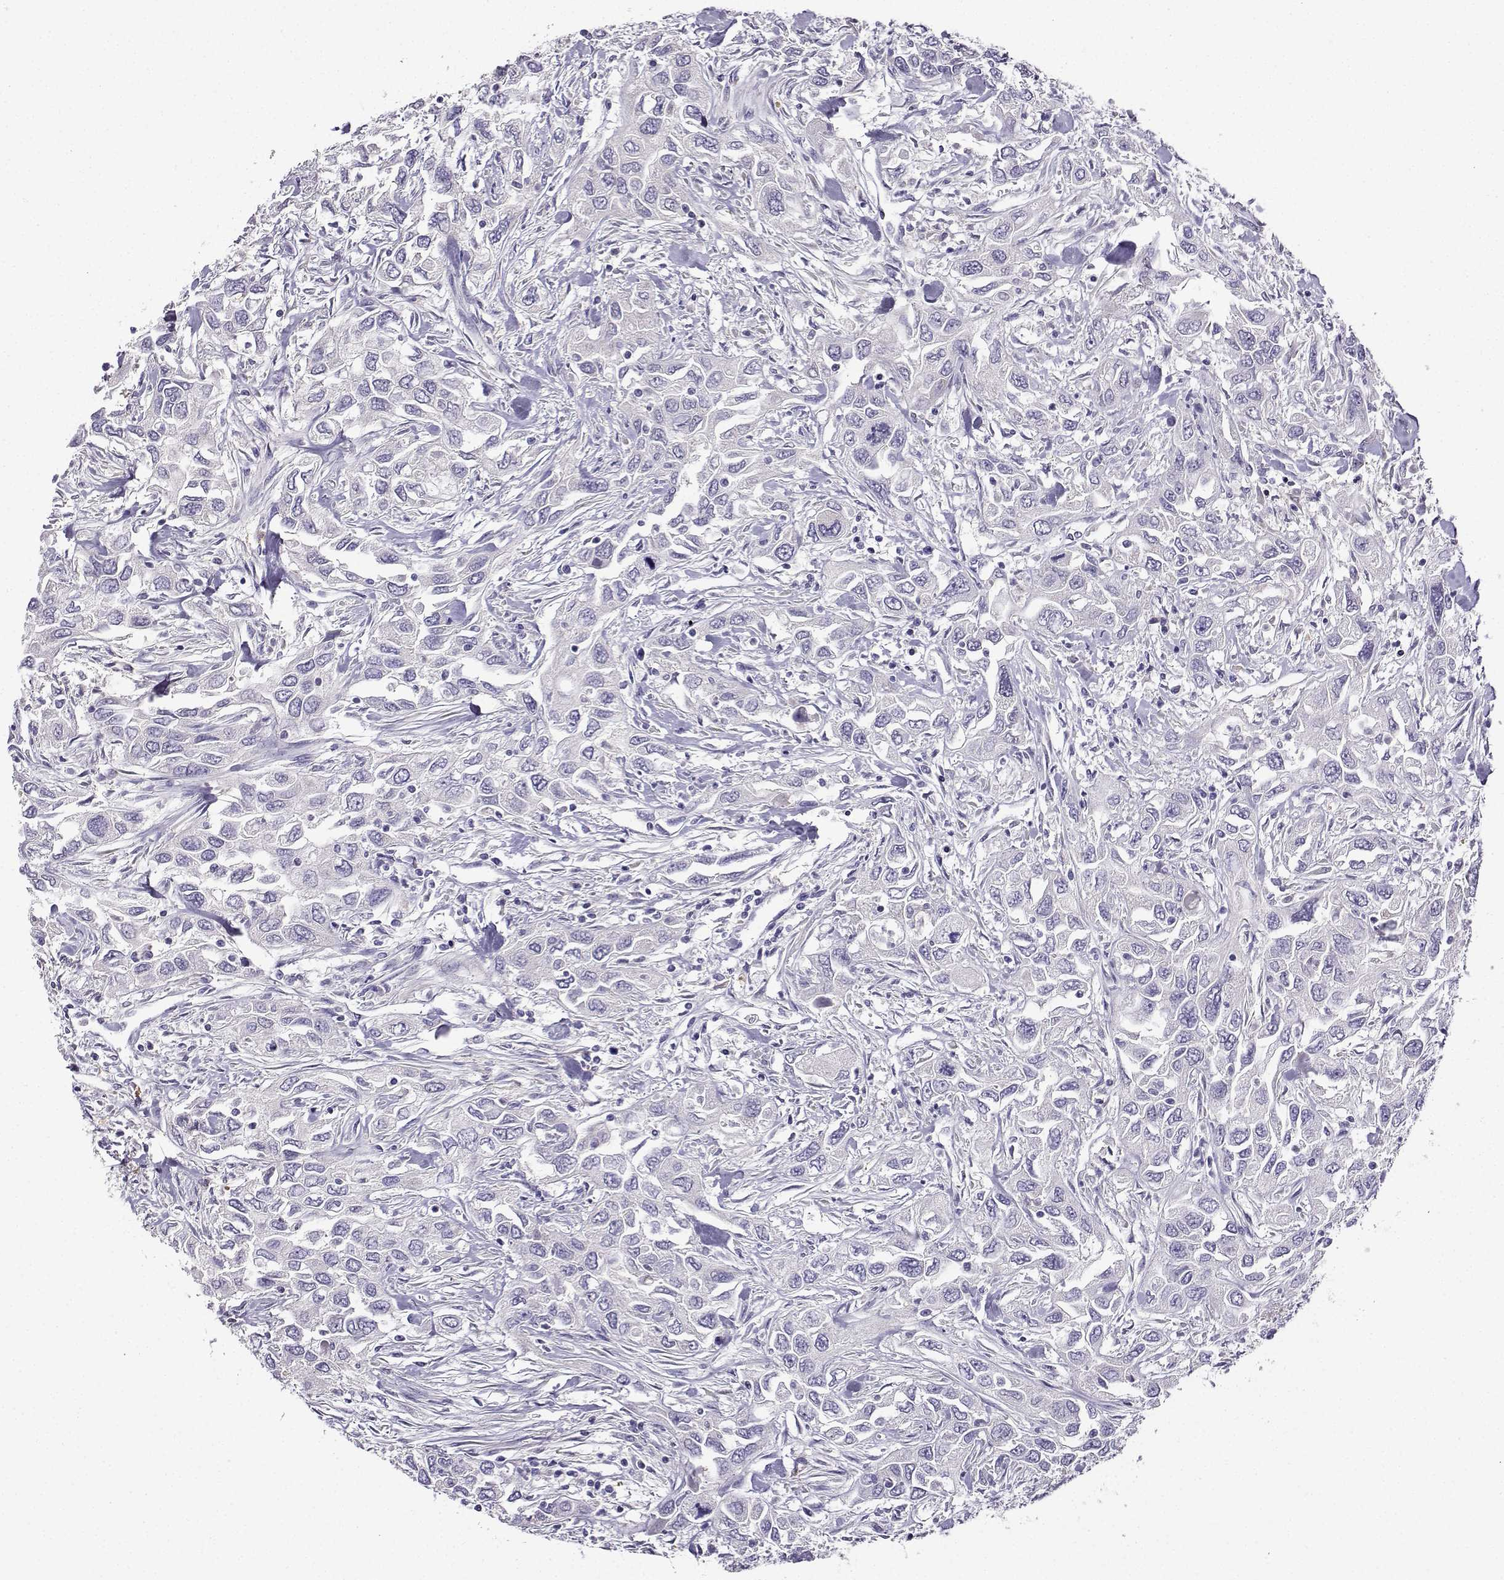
{"staining": {"intensity": "negative", "quantity": "none", "location": "none"}, "tissue": "urothelial cancer", "cell_type": "Tumor cells", "image_type": "cancer", "snomed": [{"axis": "morphology", "description": "Urothelial carcinoma, High grade"}, {"axis": "topography", "description": "Urinary bladder"}], "caption": "An immunohistochemistry histopathology image of high-grade urothelial carcinoma is shown. There is no staining in tumor cells of high-grade urothelial carcinoma.", "gene": "LINGO1", "patient": {"sex": "male", "age": 76}}